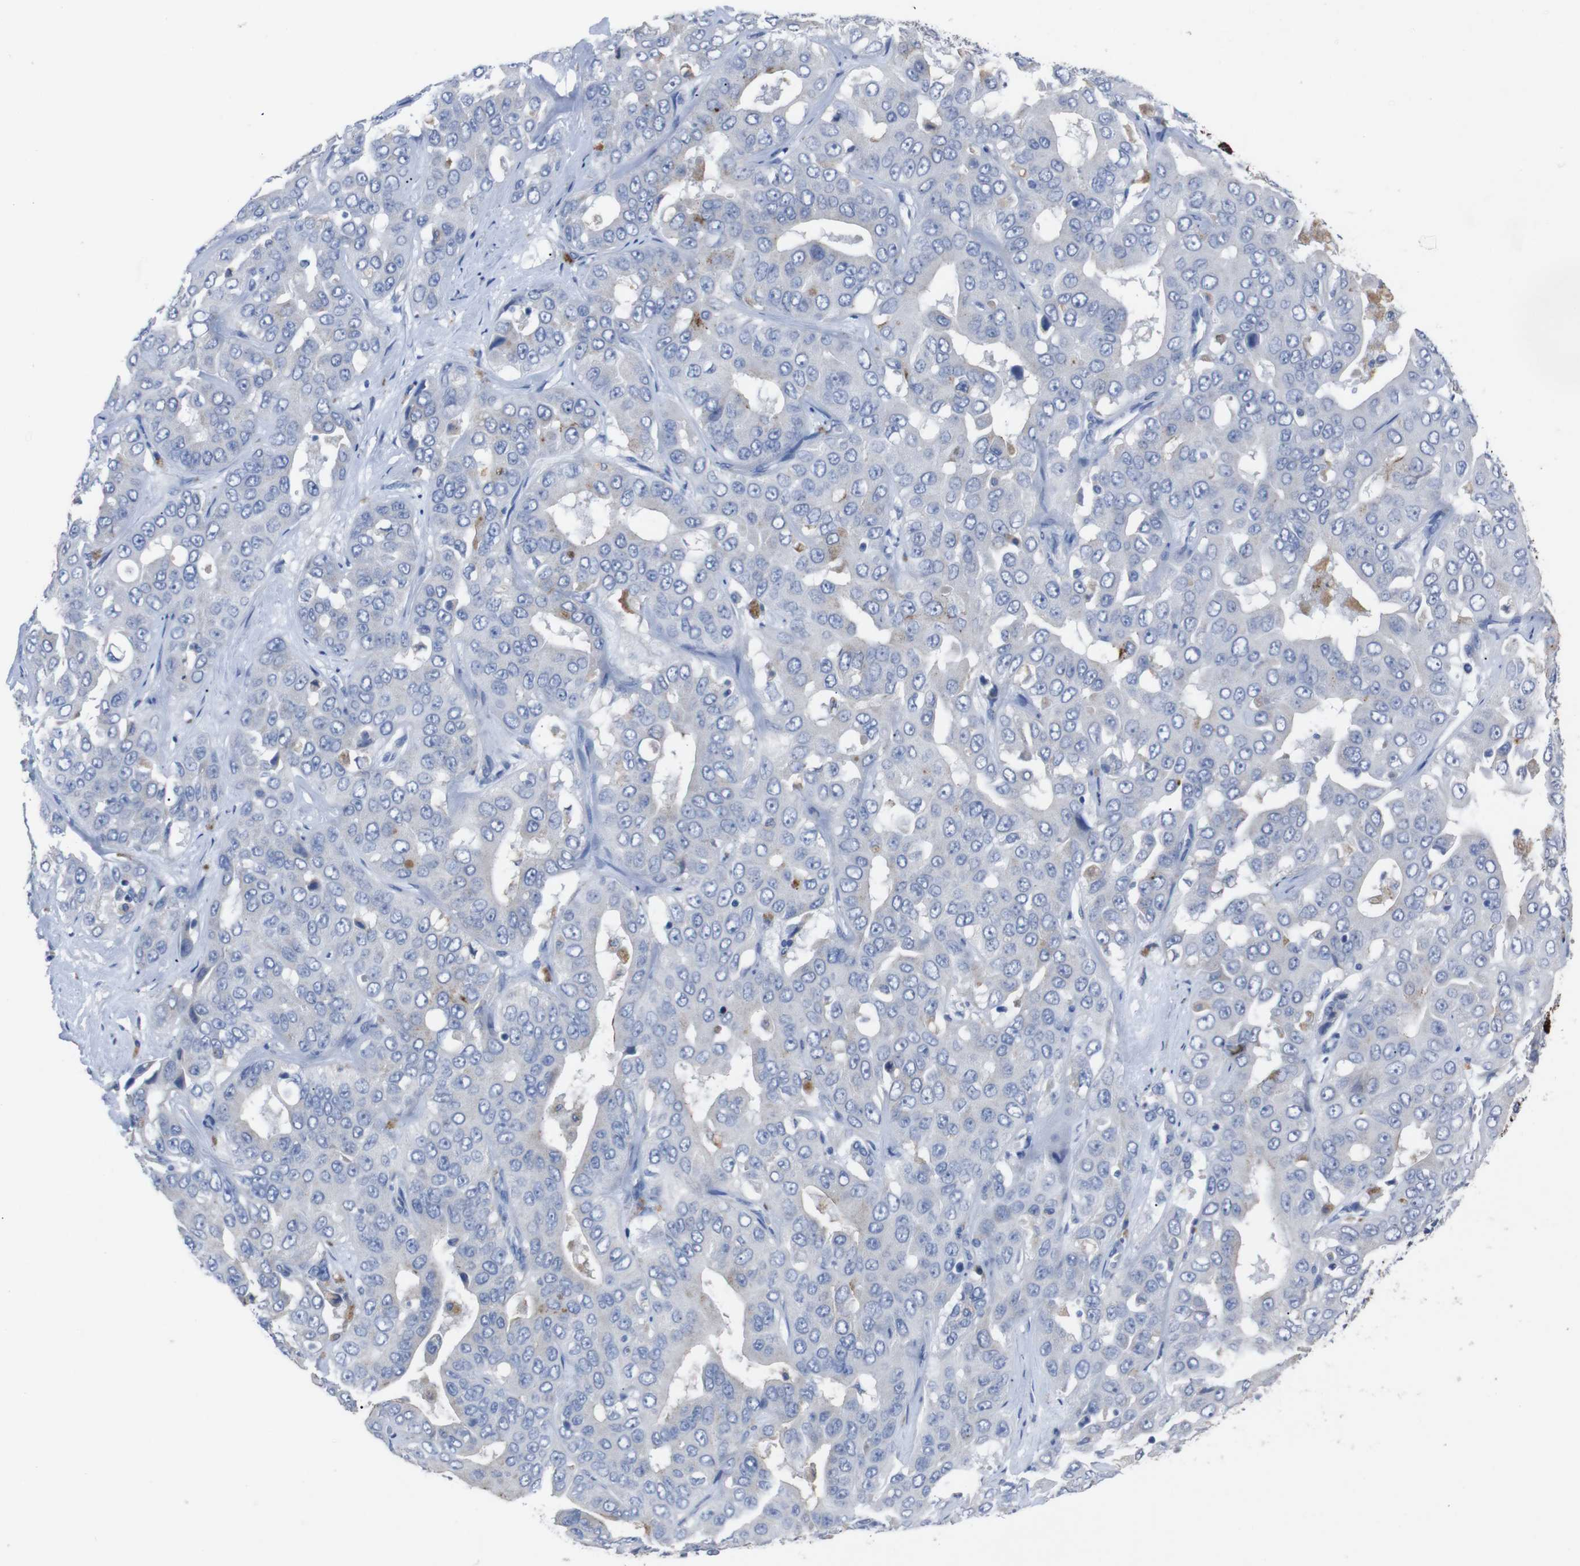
{"staining": {"intensity": "negative", "quantity": "none", "location": "none"}, "tissue": "liver cancer", "cell_type": "Tumor cells", "image_type": "cancer", "snomed": [{"axis": "morphology", "description": "Cholangiocarcinoma"}, {"axis": "topography", "description": "Liver"}], "caption": "Image shows no significant protein expression in tumor cells of liver cancer (cholangiocarcinoma).", "gene": "GJB2", "patient": {"sex": "female", "age": 52}}